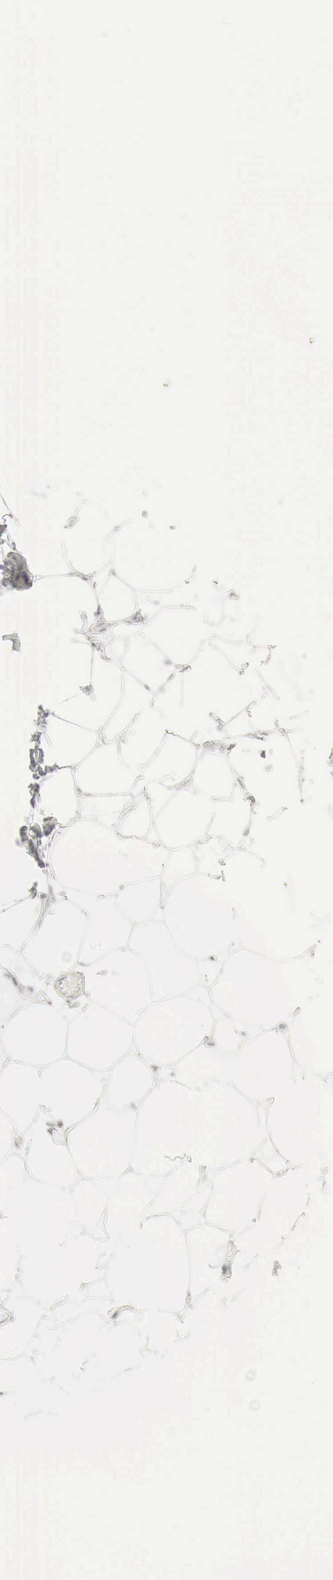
{"staining": {"intensity": "negative", "quantity": "none", "location": "none"}, "tissue": "adipose tissue", "cell_type": "Adipocytes", "image_type": "normal", "snomed": [{"axis": "morphology", "description": "Normal tissue, NOS"}, {"axis": "topography", "description": "Breast"}], "caption": "A micrograph of adipose tissue stained for a protein displays no brown staining in adipocytes. The staining was performed using DAB to visualize the protein expression in brown, while the nuclei were stained in blue with hematoxylin (Magnification: 20x).", "gene": "TP63", "patient": {"sex": "female", "age": 45}}